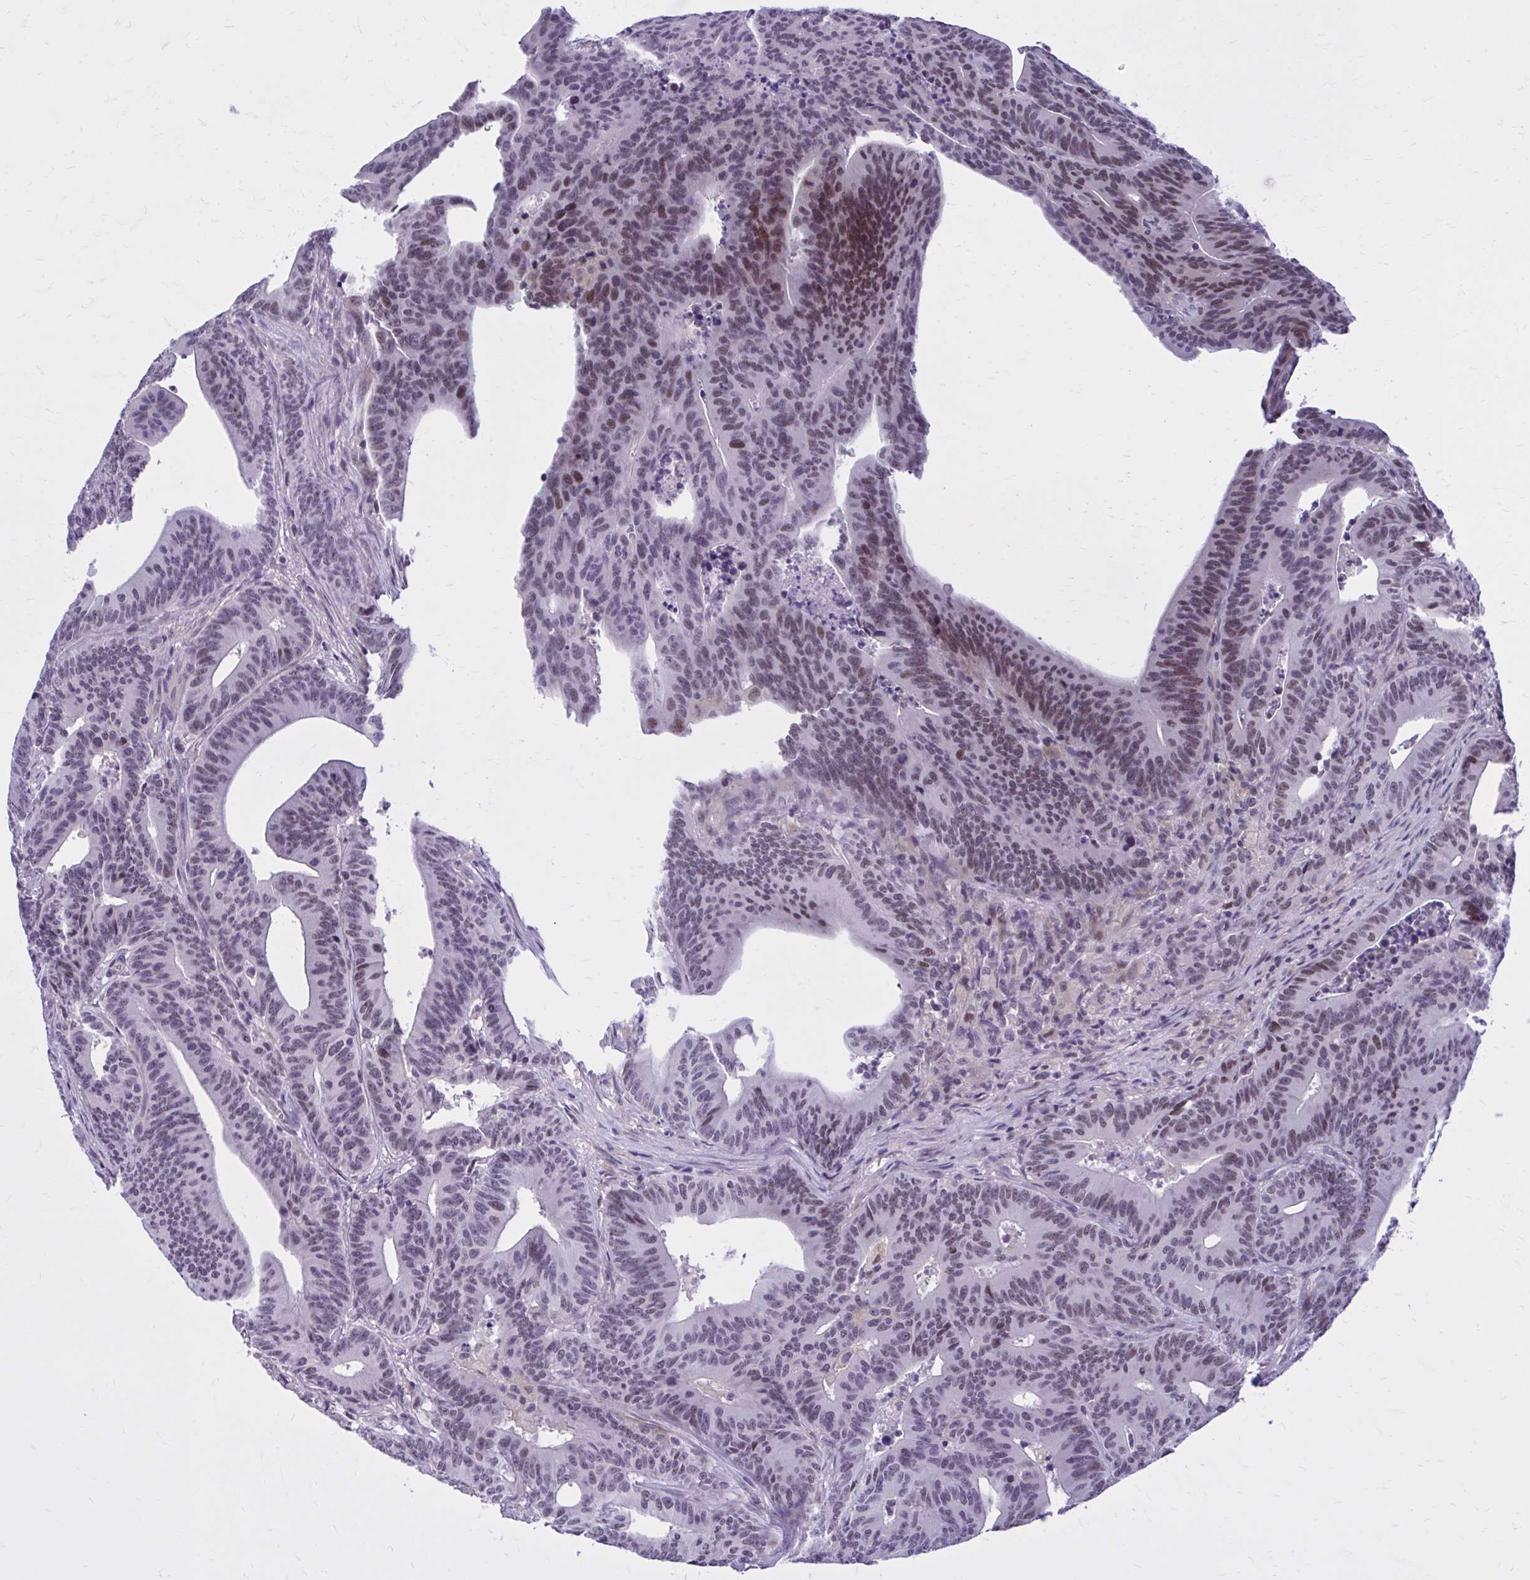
{"staining": {"intensity": "moderate", "quantity": "25%-75%", "location": "nuclear"}, "tissue": "colorectal cancer", "cell_type": "Tumor cells", "image_type": "cancer", "snomed": [{"axis": "morphology", "description": "Adenocarcinoma, NOS"}, {"axis": "topography", "description": "Colon"}], "caption": "Adenocarcinoma (colorectal) was stained to show a protein in brown. There is medium levels of moderate nuclear expression in about 25%-75% of tumor cells.", "gene": "ZBTB25", "patient": {"sex": "female", "age": 78}}